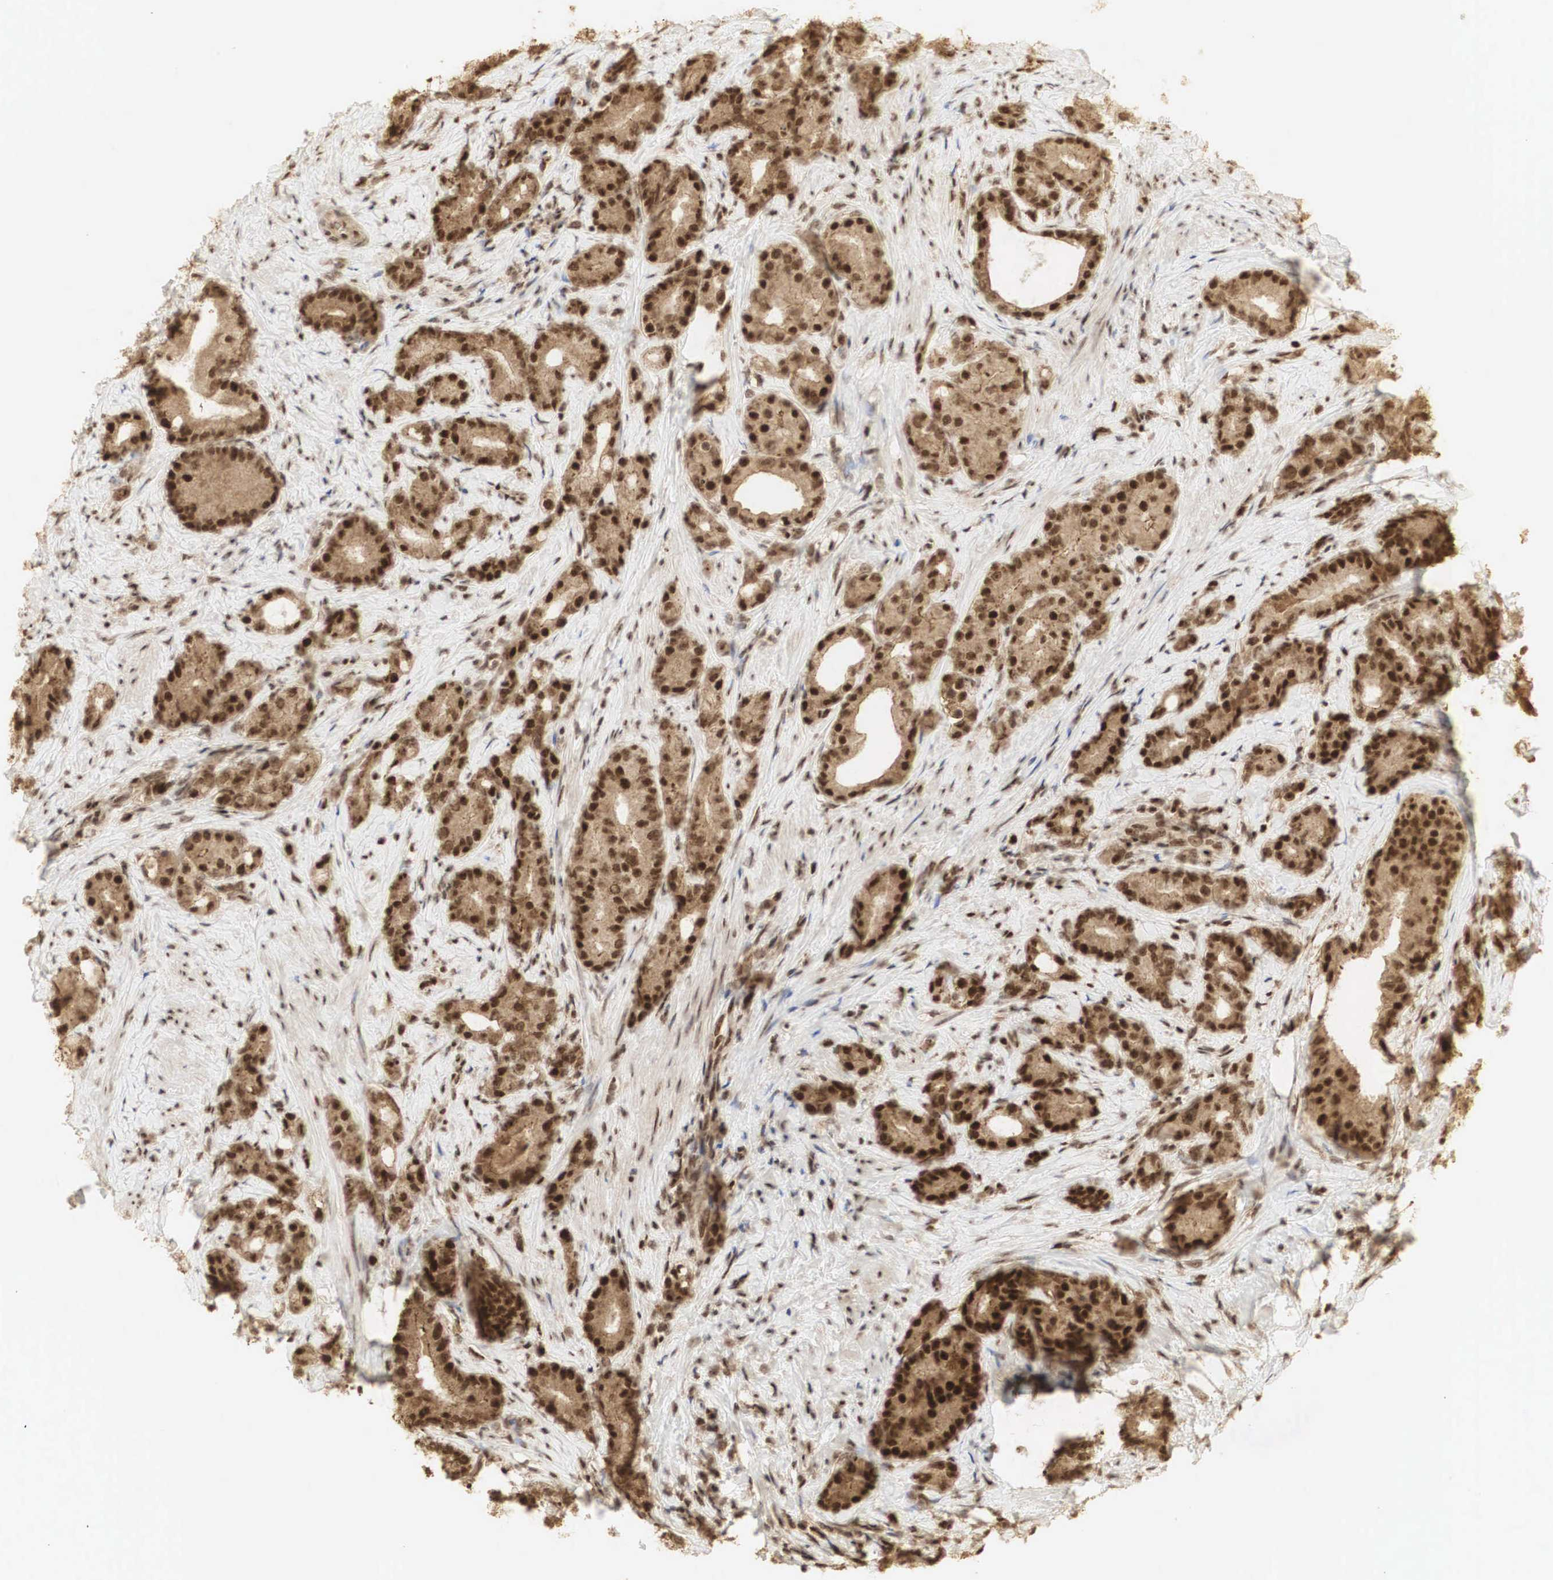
{"staining": {"intensity": "strong", "quantity": ">75%", "location": "cytoplasmic/membranous,nuclear"}, "tissue": "prostate cancer", "cell_type": "Tumor cells", "image_type": "cancer", "snomed": [{"axis": "morphology", "description": "Adenocarcinoma, Medium grade"}, {"axis": "topography", "description": "Prostate"}], "caption": "Immunohistochemical staining of prostate cancer (adenocarcinoma (medium-grade)) shows high levels of strong cytoplasmic/membranous and nuclear protein expression in about >75% of tumor cells.", "gene": "RNF113A", "patient": {"sex": "male", "age": 59}}